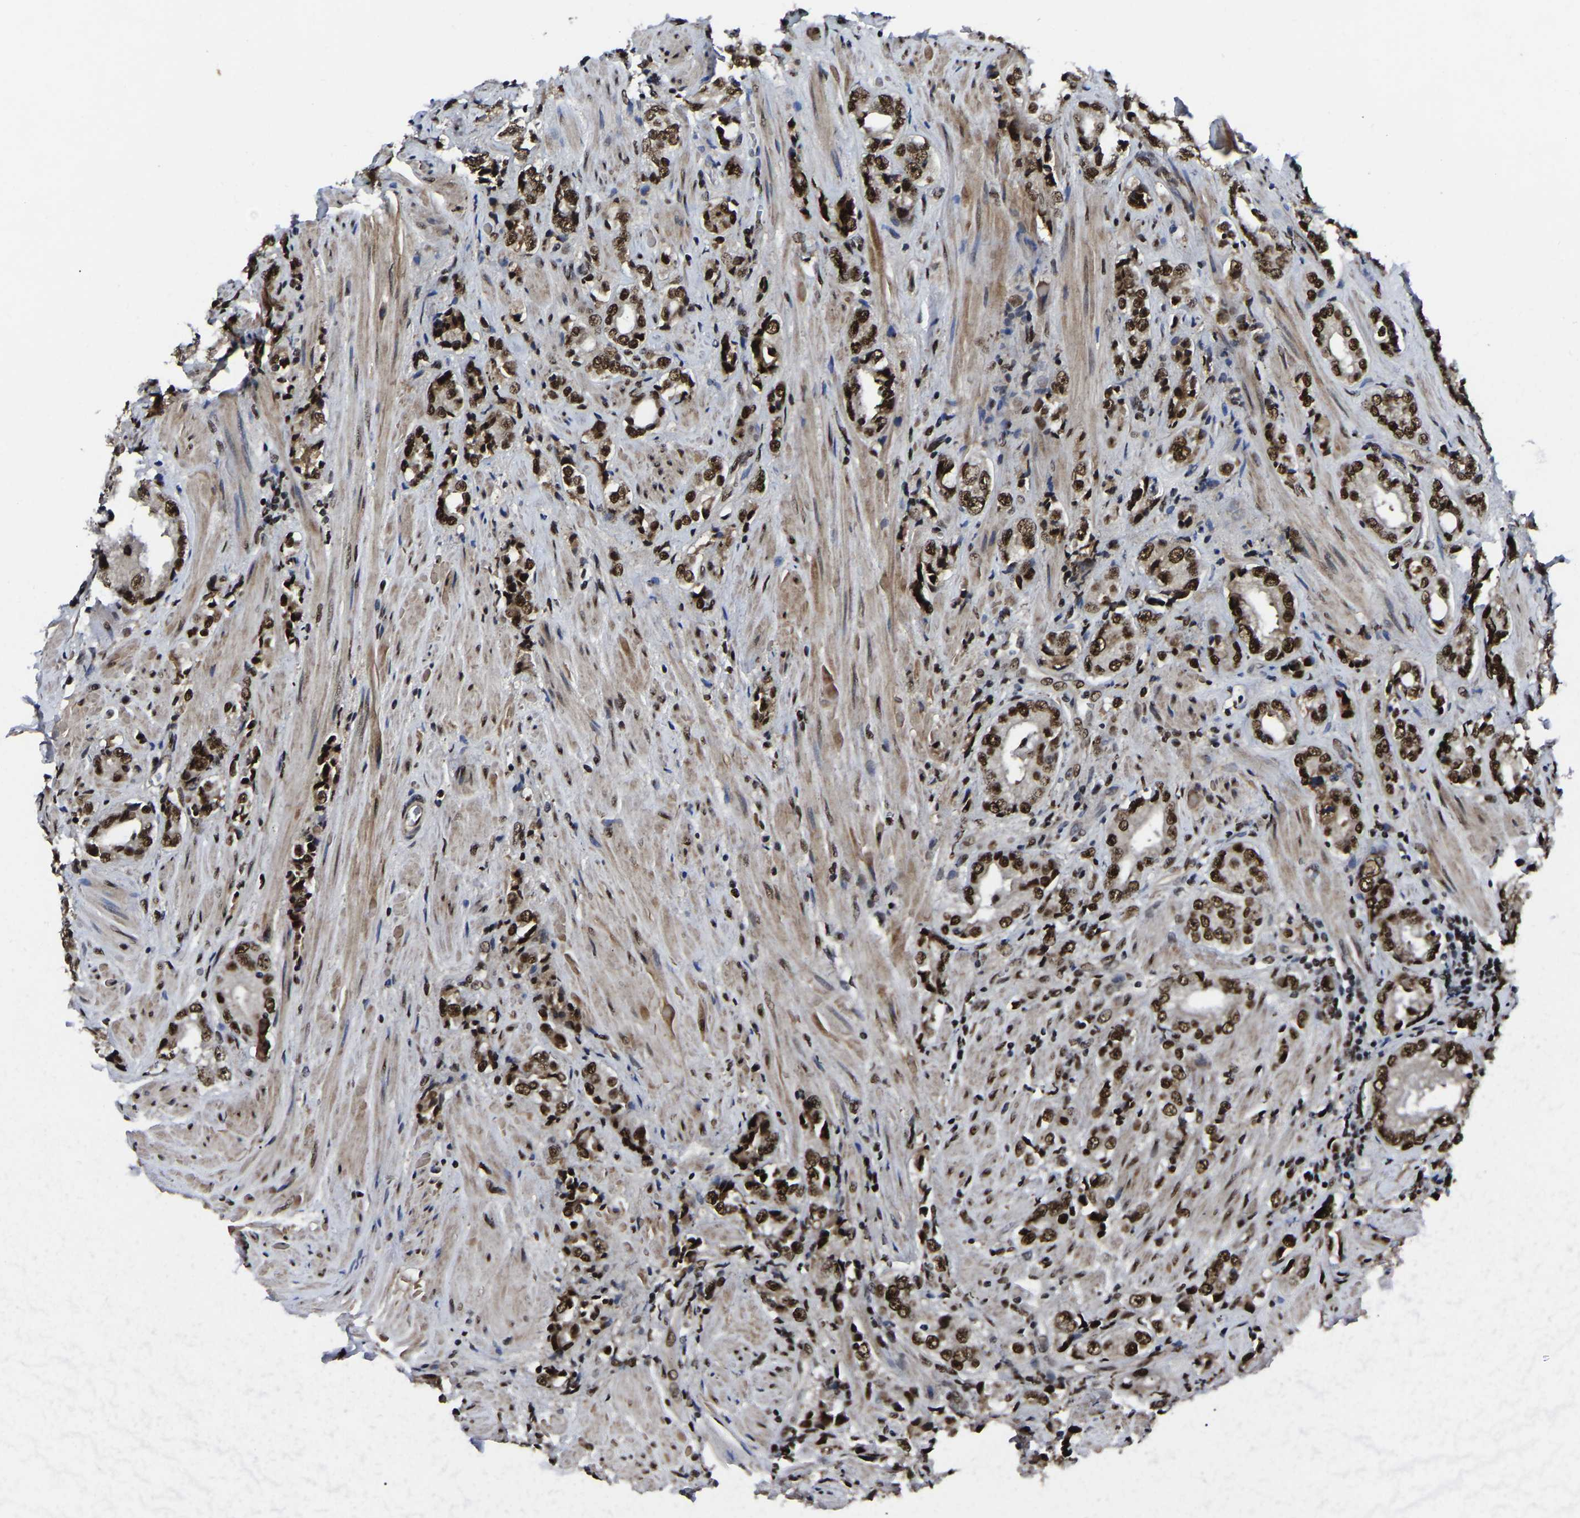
{"staining": {"intensity": "strong", "quantity": ">75%", "location": "nuclear"}, "tissue": "prostate cancer", "cell_type": "Tumor cells", "image_type": "cancer", "snomed": [{"axis": "morphology", "description": "Adenocarcinoma, High grade"}, {"axis": "topography", "description": "Prostate"}], "caption": "Protein staining reveals strong nuclear expression in approximately >75% of tumor cells in prostate cancer.", "gene": "TRIM35", "patient": {"sex": "male", "age": 61}}